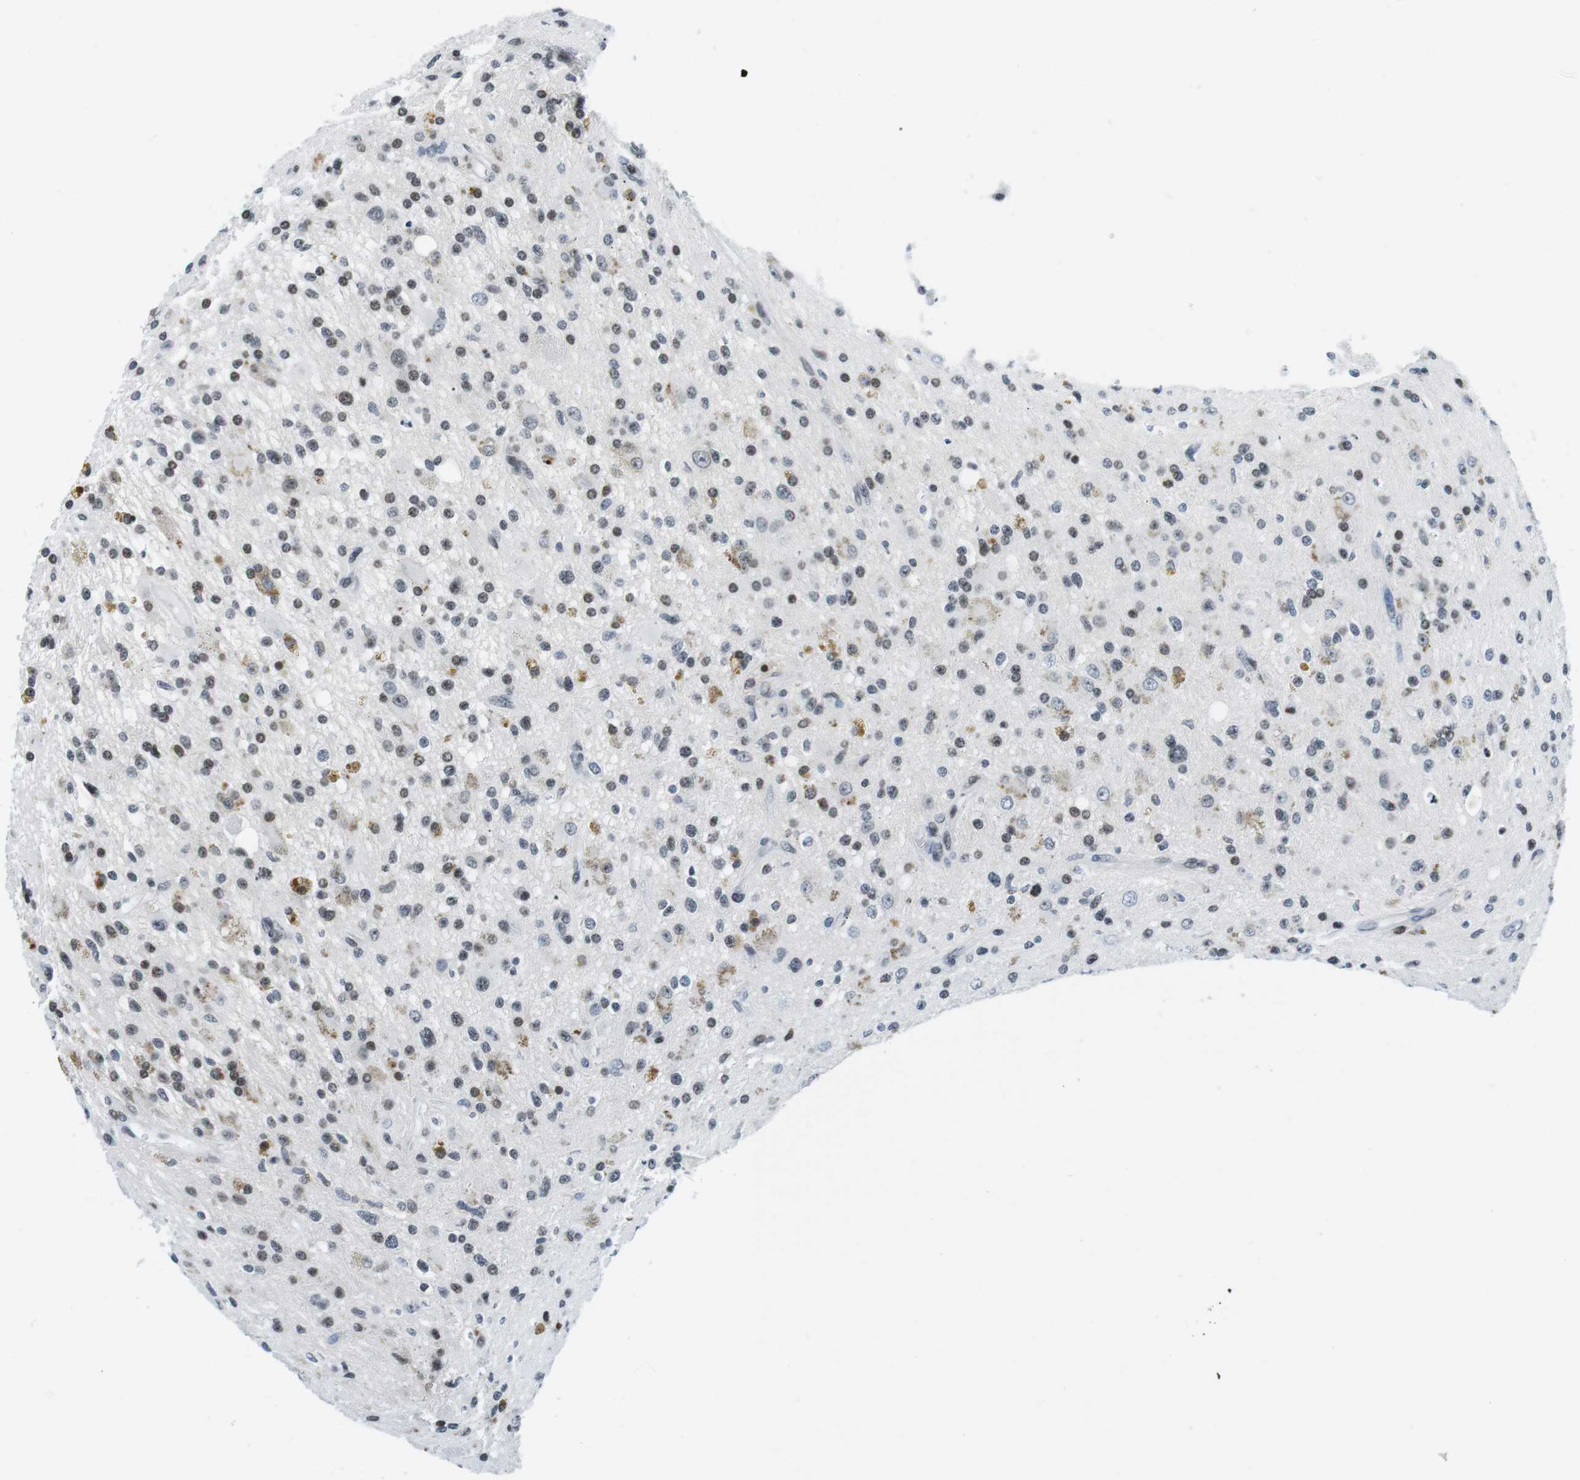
{"staining": {"intensity": "weak", "quantity": ">75%", "location": "nuclear"}, "tissue": "glioma", "cell_type": "Tumor cells", "image_type": "cancer", "snomed": [{"axis": "morphology", "description": "Glioma, malignant, High grade"}, {"axis": "topography", "description": "Brain"}], "caption": "Immunohistochemistry (IHC) of human malignant glioma (high-grade) reveals low levels of weak nuclear expression in about >75% of tumor cells. (DAB IHC, brown staining for protein, blue staining for nuclei).", "gene": "E2F2", "patient": {"sex": "male", "age": 33}}